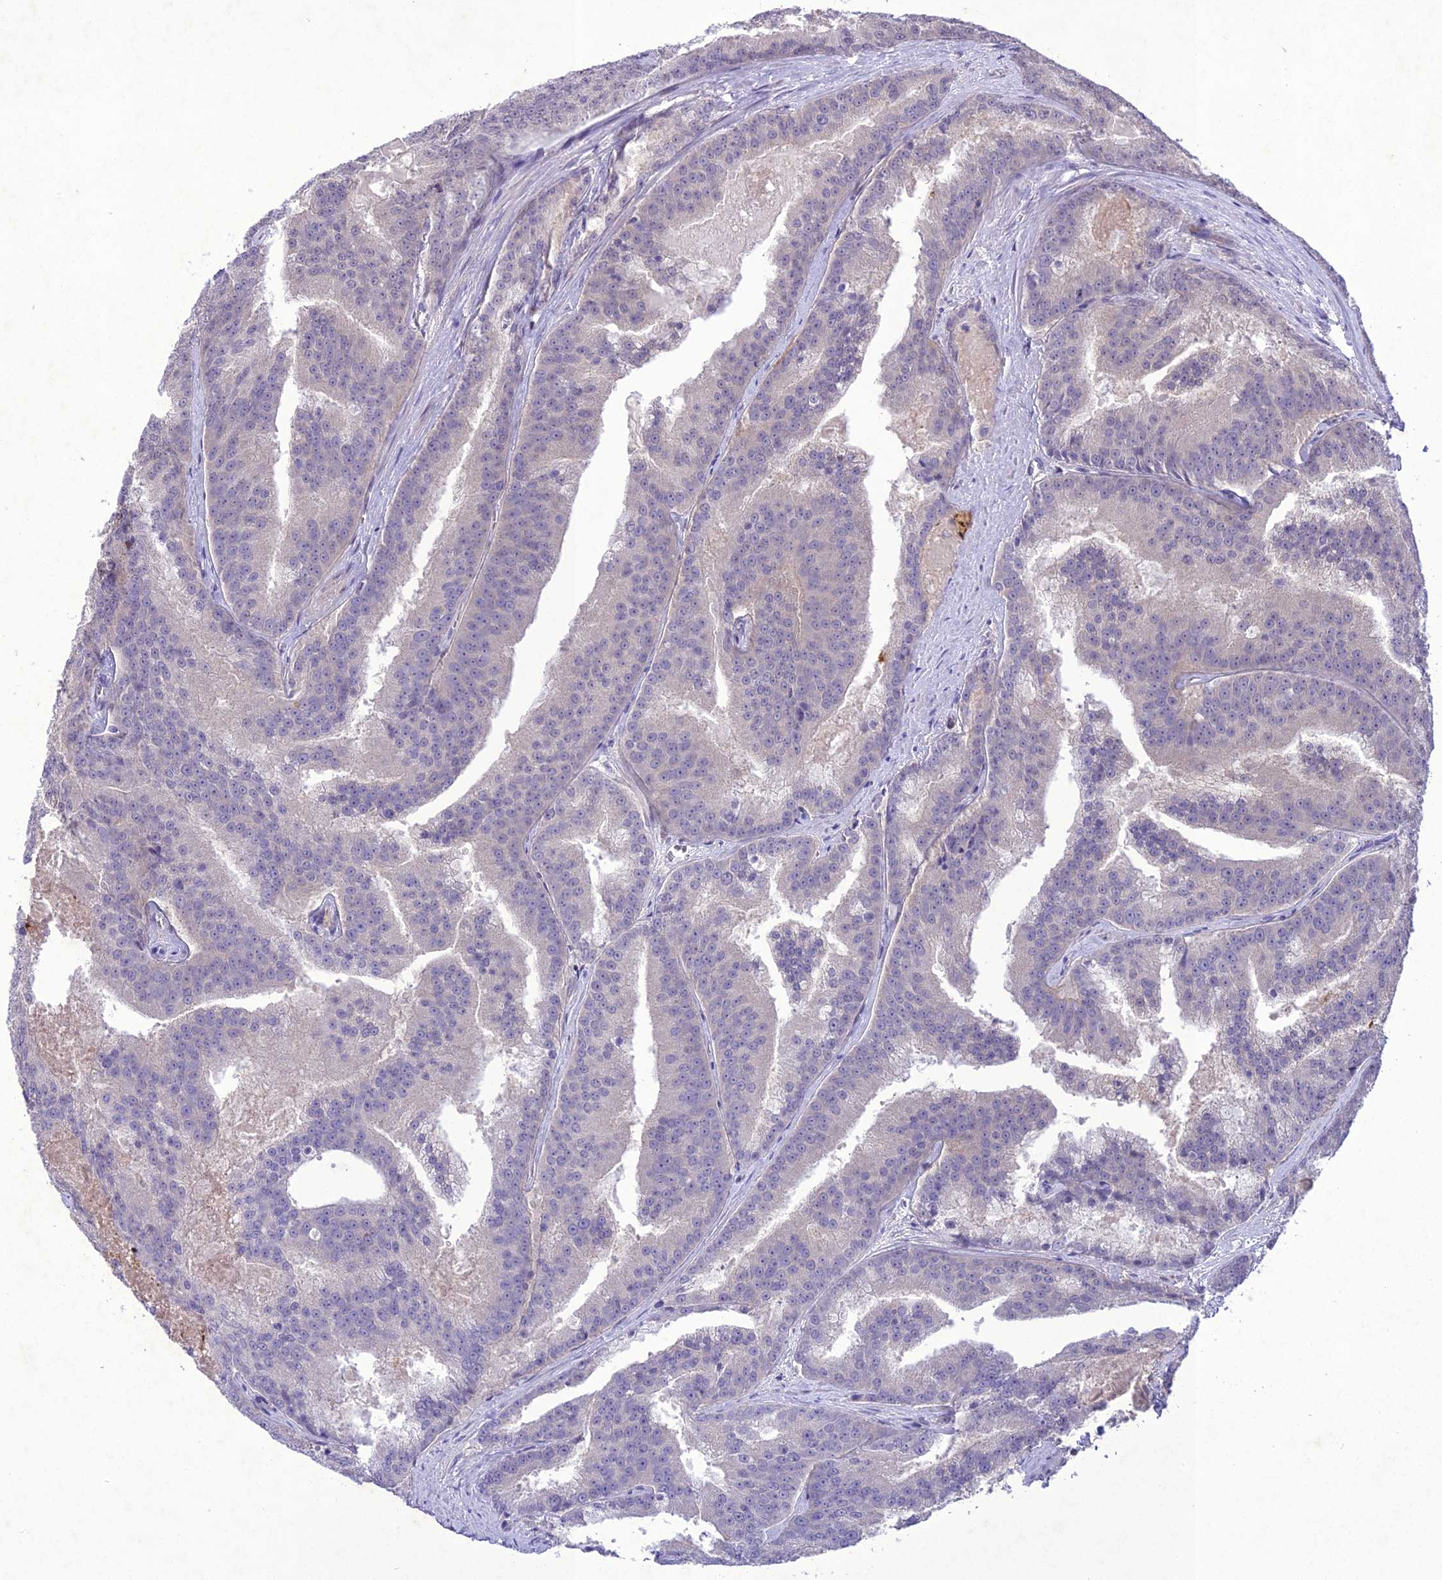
{"staining": {"intensity": "negative", "quantity": "none", "location": "none"}, "tissue": "prostate cancer", "cell_type": "Tumor cells", "image_type": "cancer", "snomed": [{"axis": "morphology", "description": "Adenocarcinoma, High grade"}, {"axis": "topography", "description": "Prostate"}], "caption": "Protein analysis of prostate cancer (high-grade adenocarcinoma) reveals no significant expression in tumor cells. (DAB immunohistochemistry (IHC), high magnification).", "gene": "ANKRD52", "patient": {"sex": "male", "age": 61}}